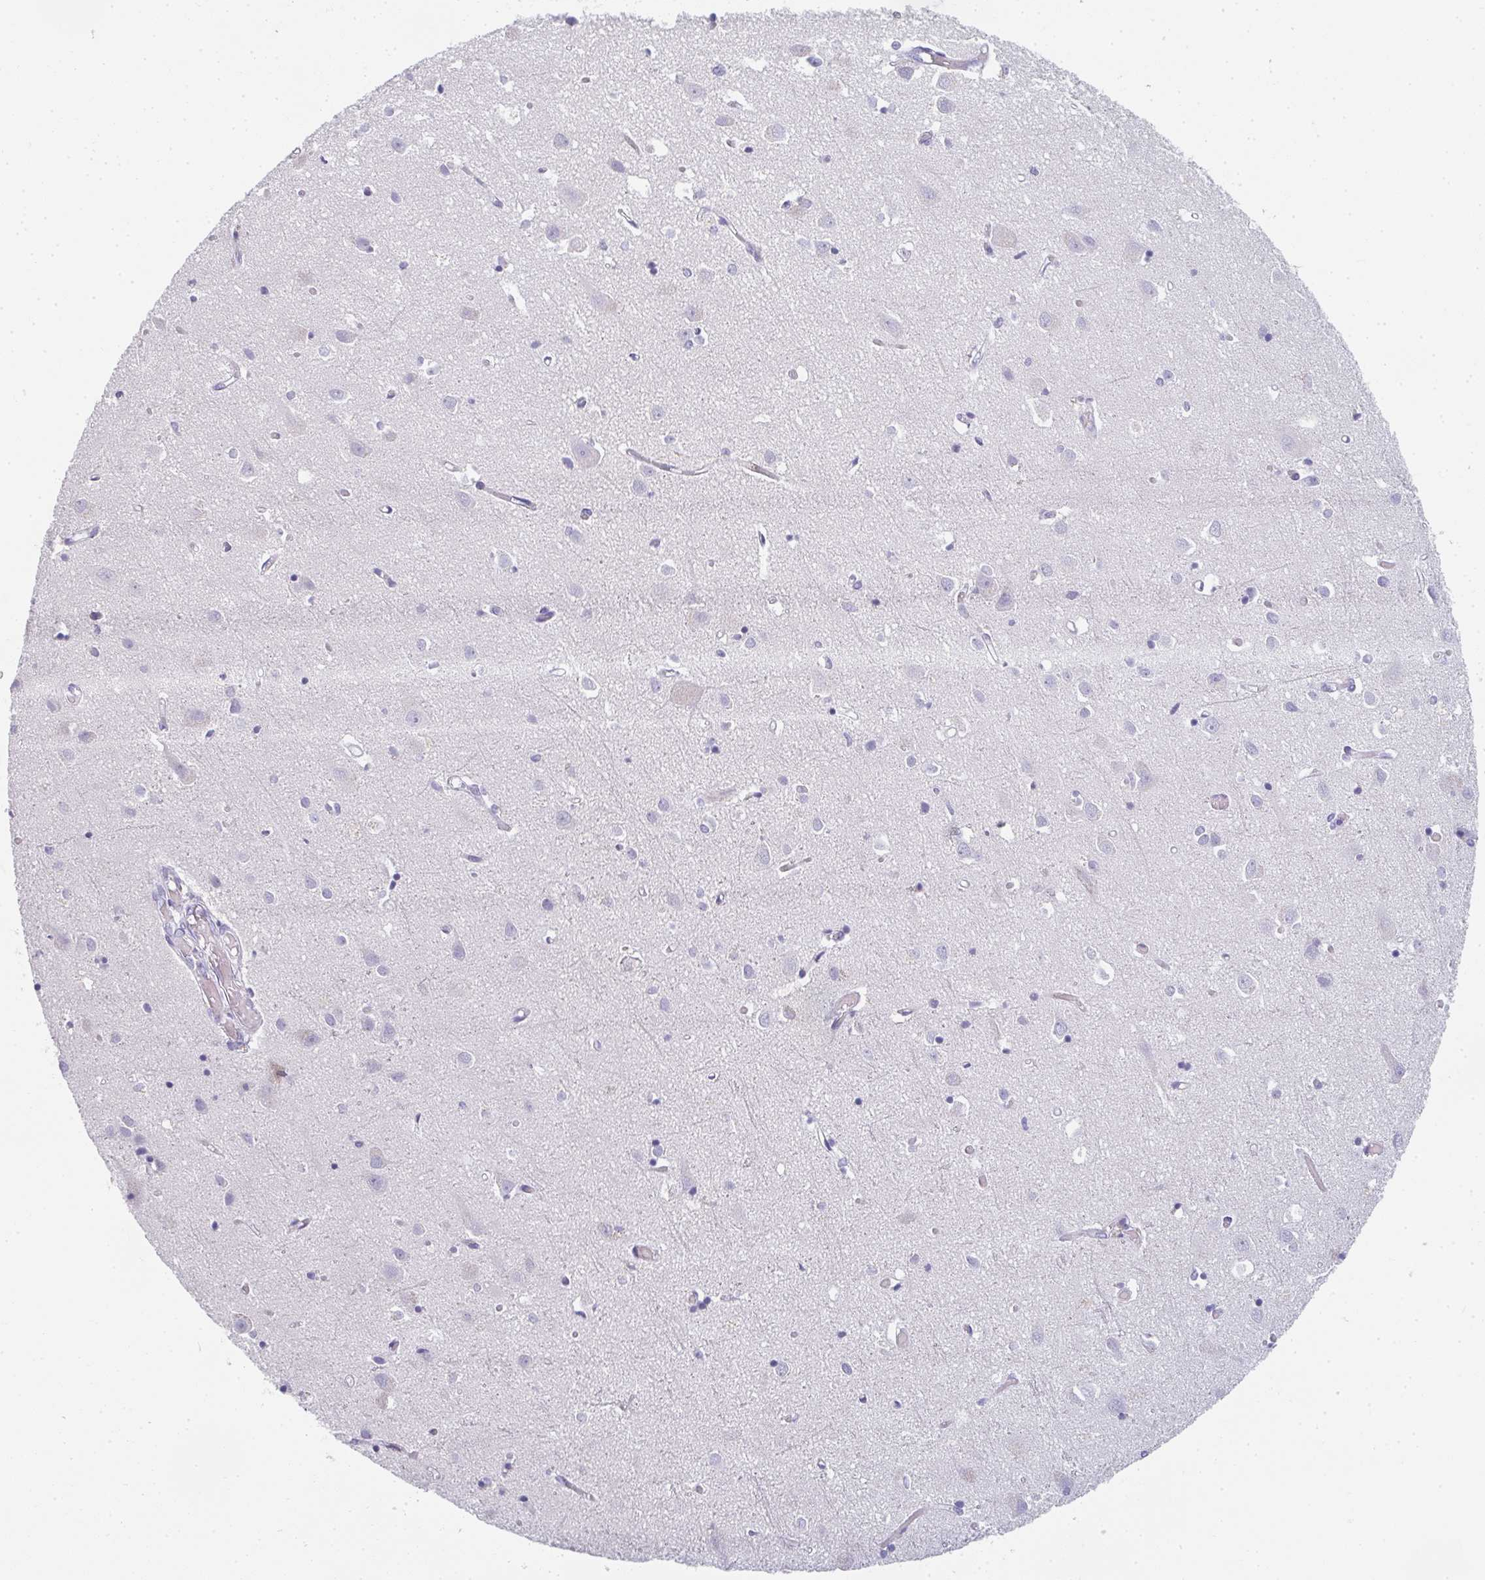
{"staining": {"intensity": "negative", "quantity": "none", "location": "none"}, "tissue": "cerebral cortex", "cell_type": "Endothelial cells", "image_type": "normal", "snomed": [{"axis": "morphology", "description": "Normal tissue, NOS"}, {"axis": "topography", "description": "Cerebral cortex"}], "caption": "Immunohistochemistry photomicrograph of normal cerebral cortex: cerebral cortex stained with DAB (3,3'-diaminobenzidine) reveals no significant protein staining in endothelial cells.", "gene": "NEU2", "patient": {"sex": "male", "age": 70}}